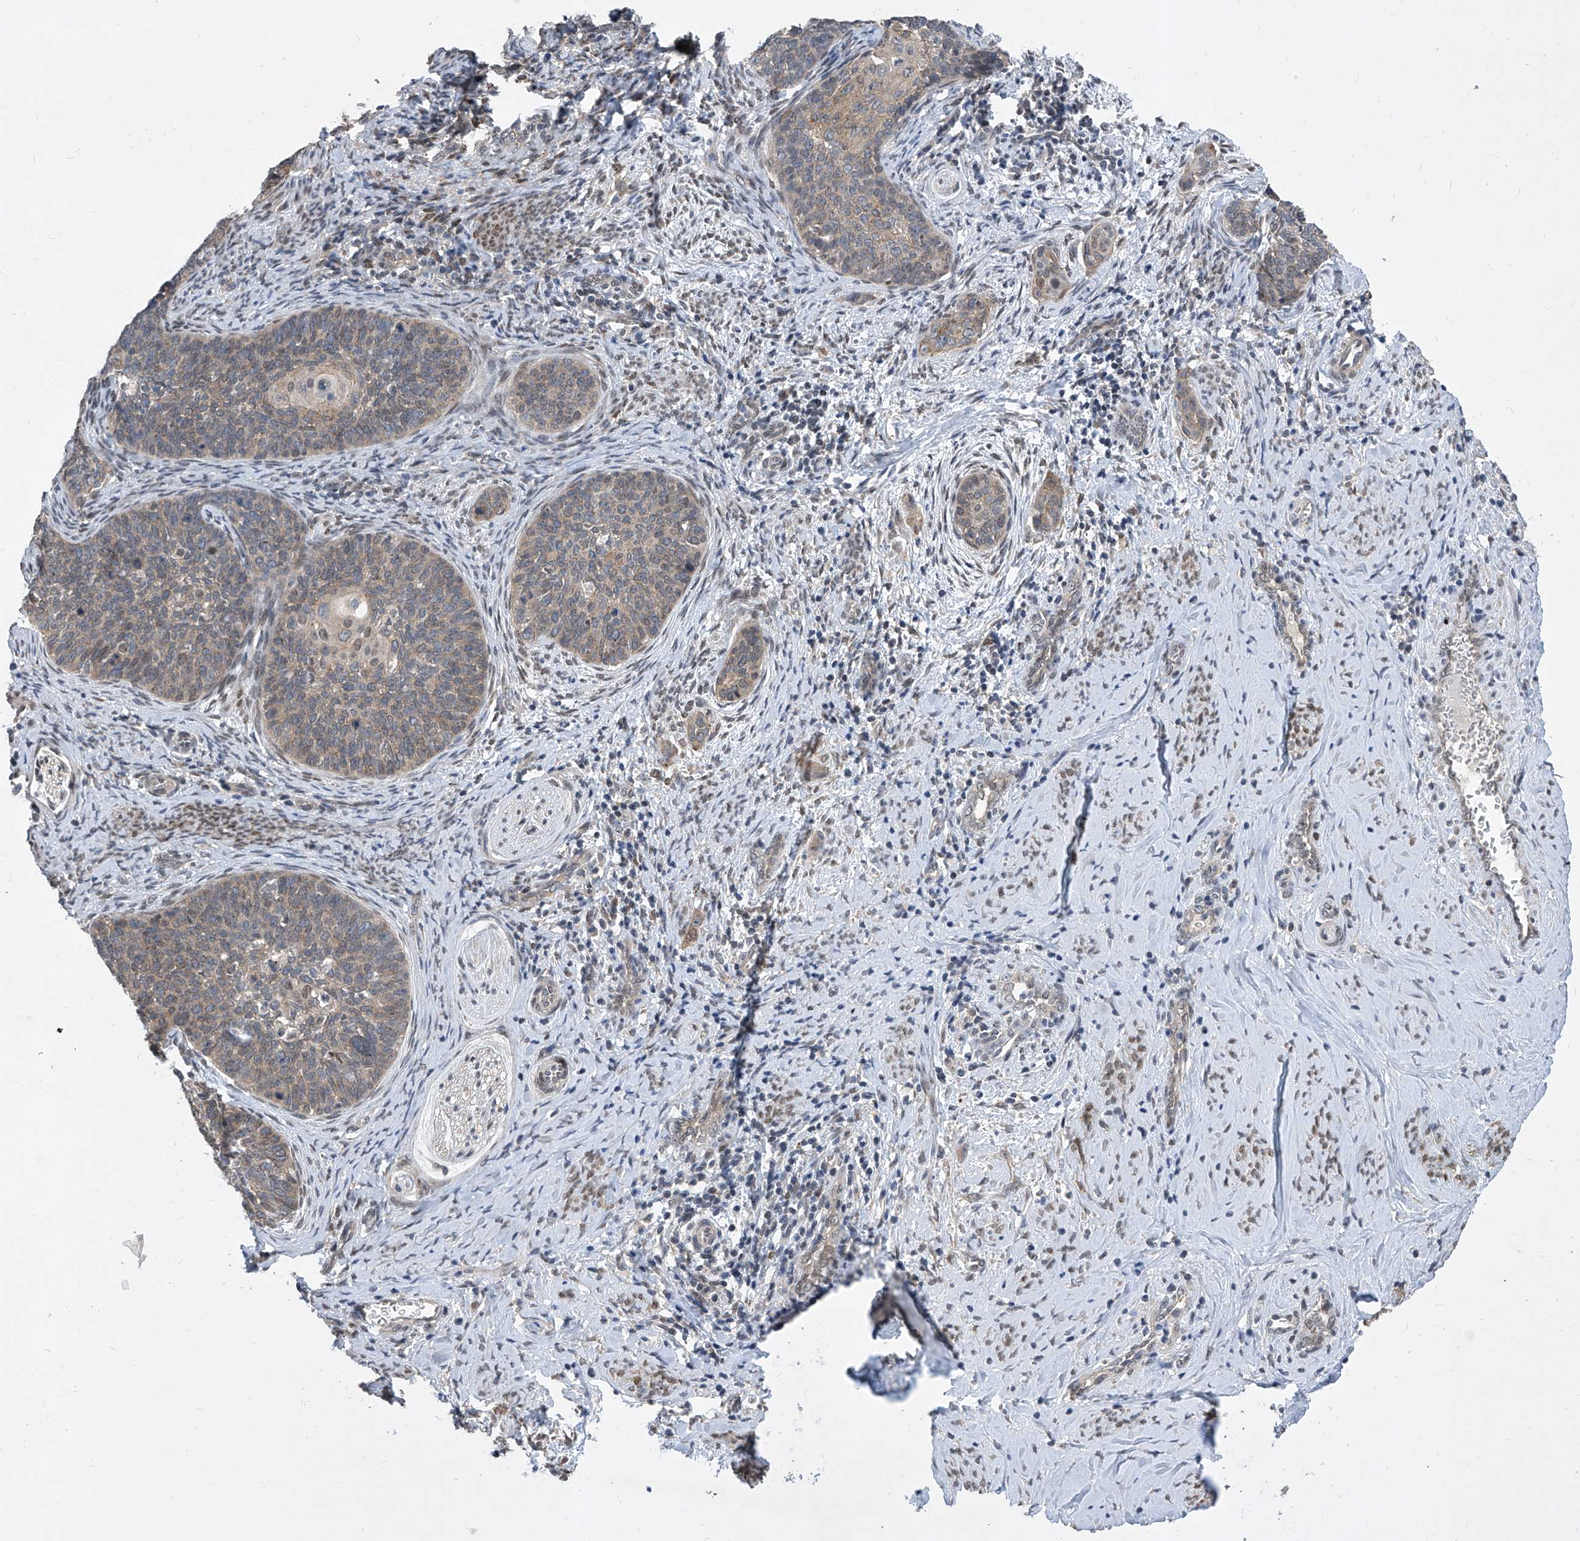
{"staining": {"intensity": "weak", "quantity": "25%-75%", "location": "cytoplasmic/membranous"}, "tissue": "cervical cancer", "cell_type": "Tumor cells", "image_type": "cancer", "snomed": [{"axis": "morphology", "description": "Squamous cell carcinoma, NOS"}, {"axis": "topography", "description": "Cervix"}], "caption": "Immunohistochemical staining of human squamous cell carcinoma (cervical) shows low levels of weak cytoplasmic/membranous positivity in approximately 25%-75% of tumor cells.", "gene": "CETN2", "patient": {"sex": "female", "age": 33}}